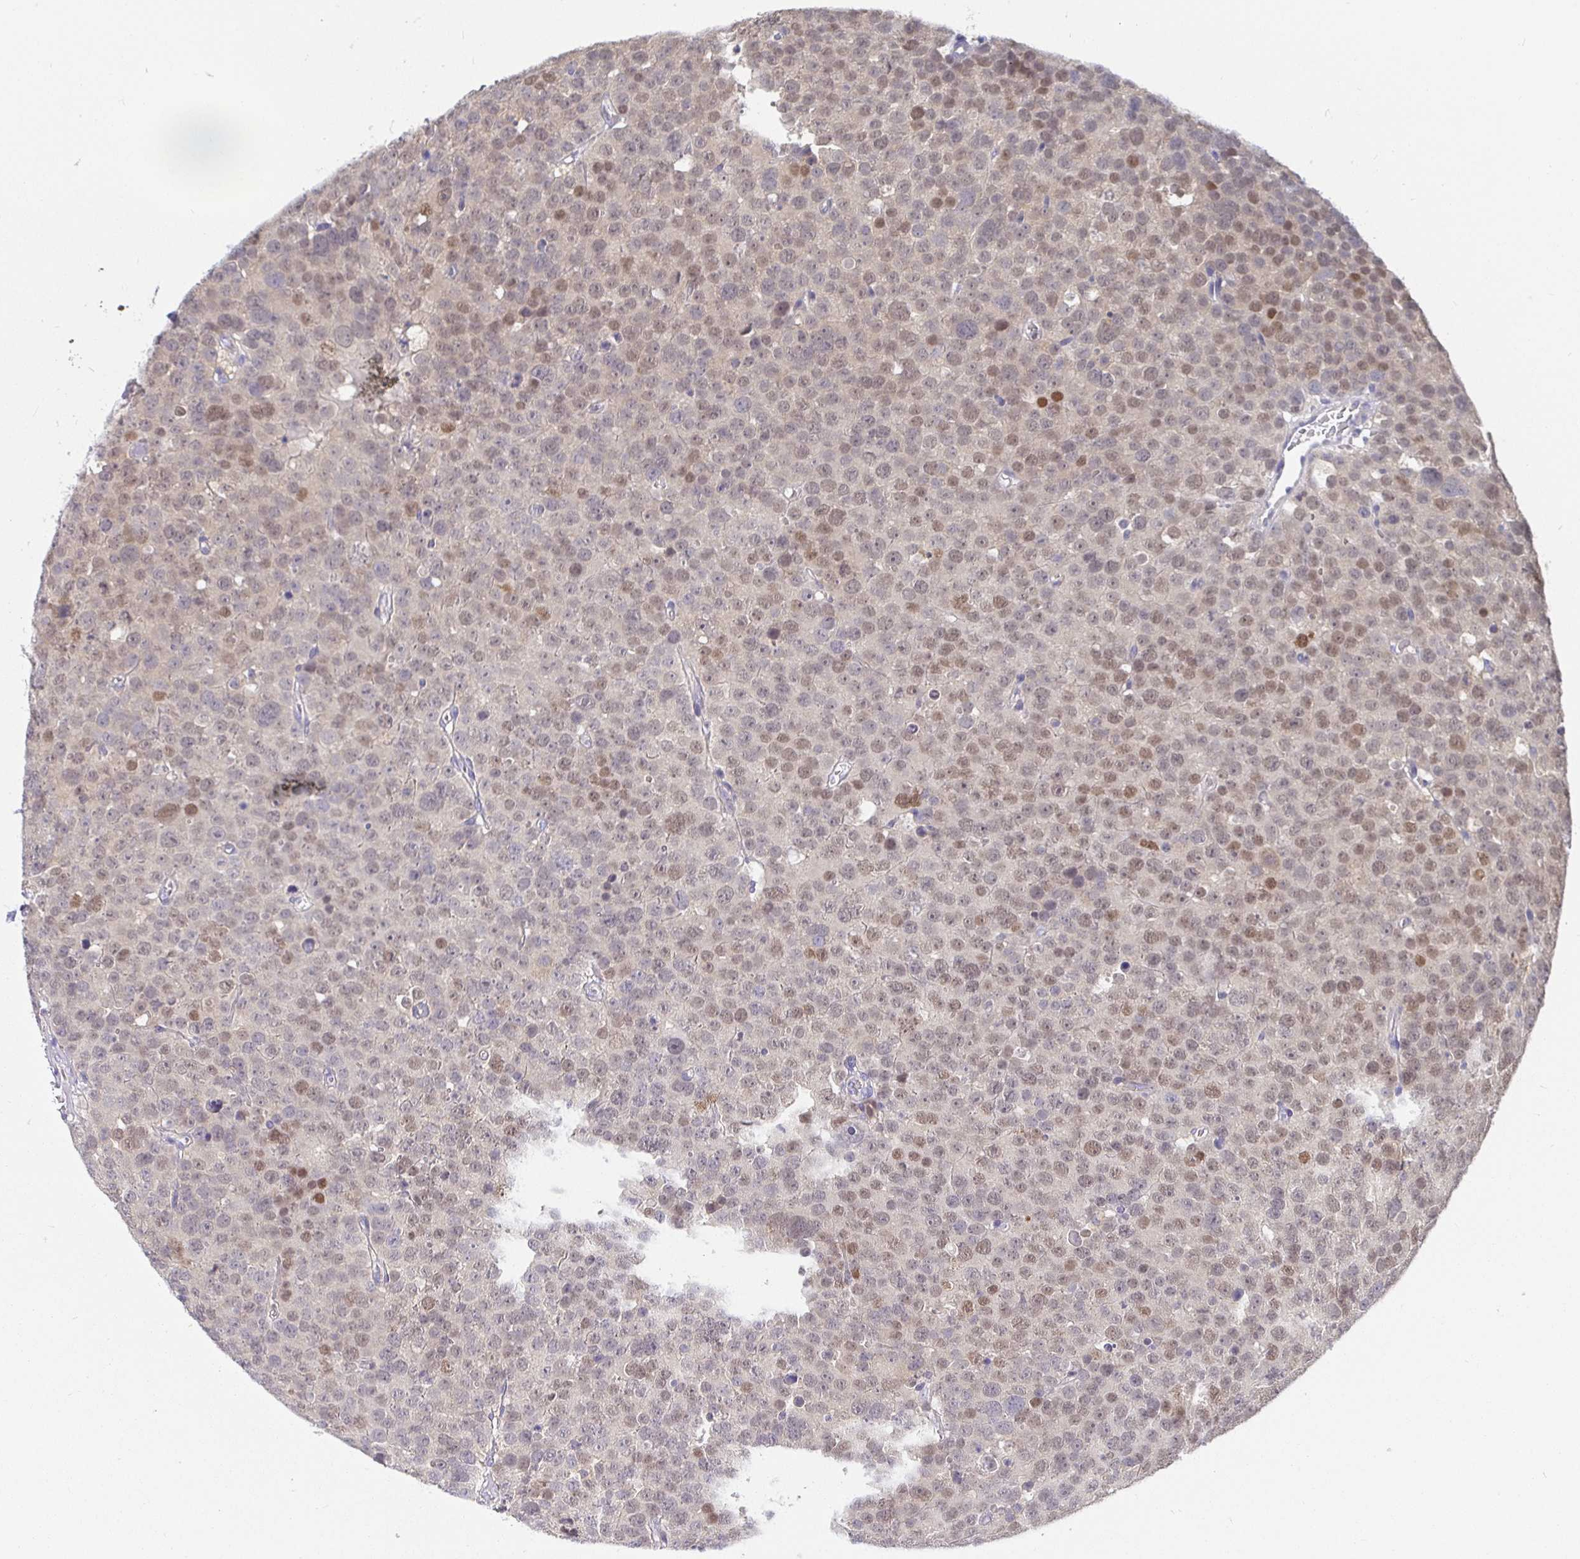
{"staining": {"intensity": "weak", "quantity": "25%-75%", "location": "nuclear"}, "tissue": "testis cancer", "cell_type": "Tumor cells", "image_type": "cancer", "snomed": [{"axis": "morphology", "description": "Seminoma, NOS"}, {"axis": "topography", "description": "Testis"}], "caption": "This micrograph reveals immunohistochemistry staining of seminoma (testis), with low weak nuclear expression in approximately 25%-75% of tumor cells.", "gene": "SATB1", "patient": {"sex": "male", "age": 71}}